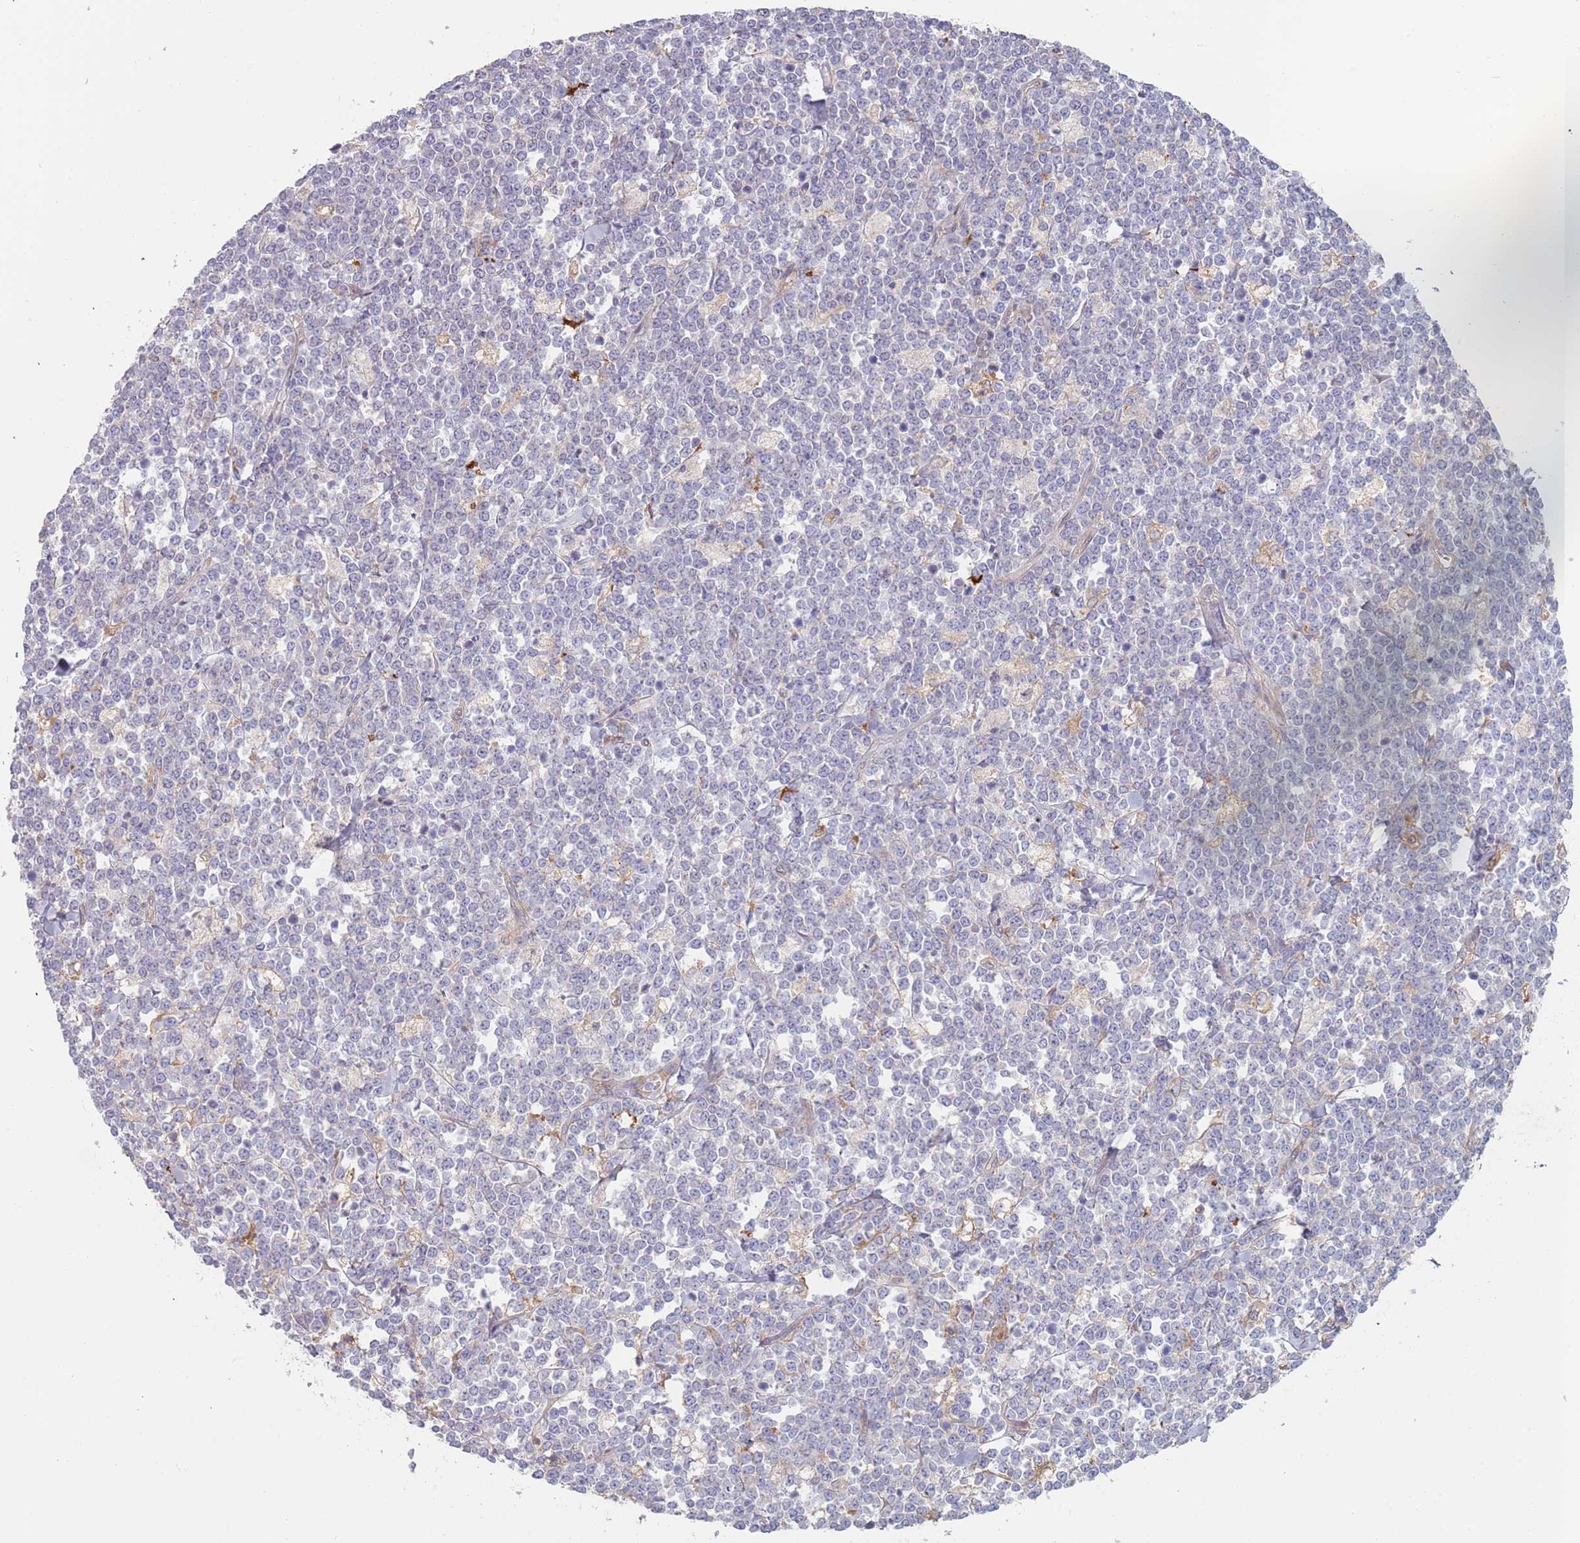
{"staining": {"intensity": "negative", "quantity": "none", "location": "none"}, "tissue": "lymphoma", "cell_type": "Tumor cells", "image_type": "cancer", "snomed": [{"axis": "morphology", "description": "Malignant lymphoma, non-Hodgkin's type, High grade"}, {"axis": "topography", "description": "Small intestine"}], "caption": "There is no significant positivity in tumor cells of lymphoma.", "gene": "APPL2", "patient": {"sex": "male", "age": 8}}